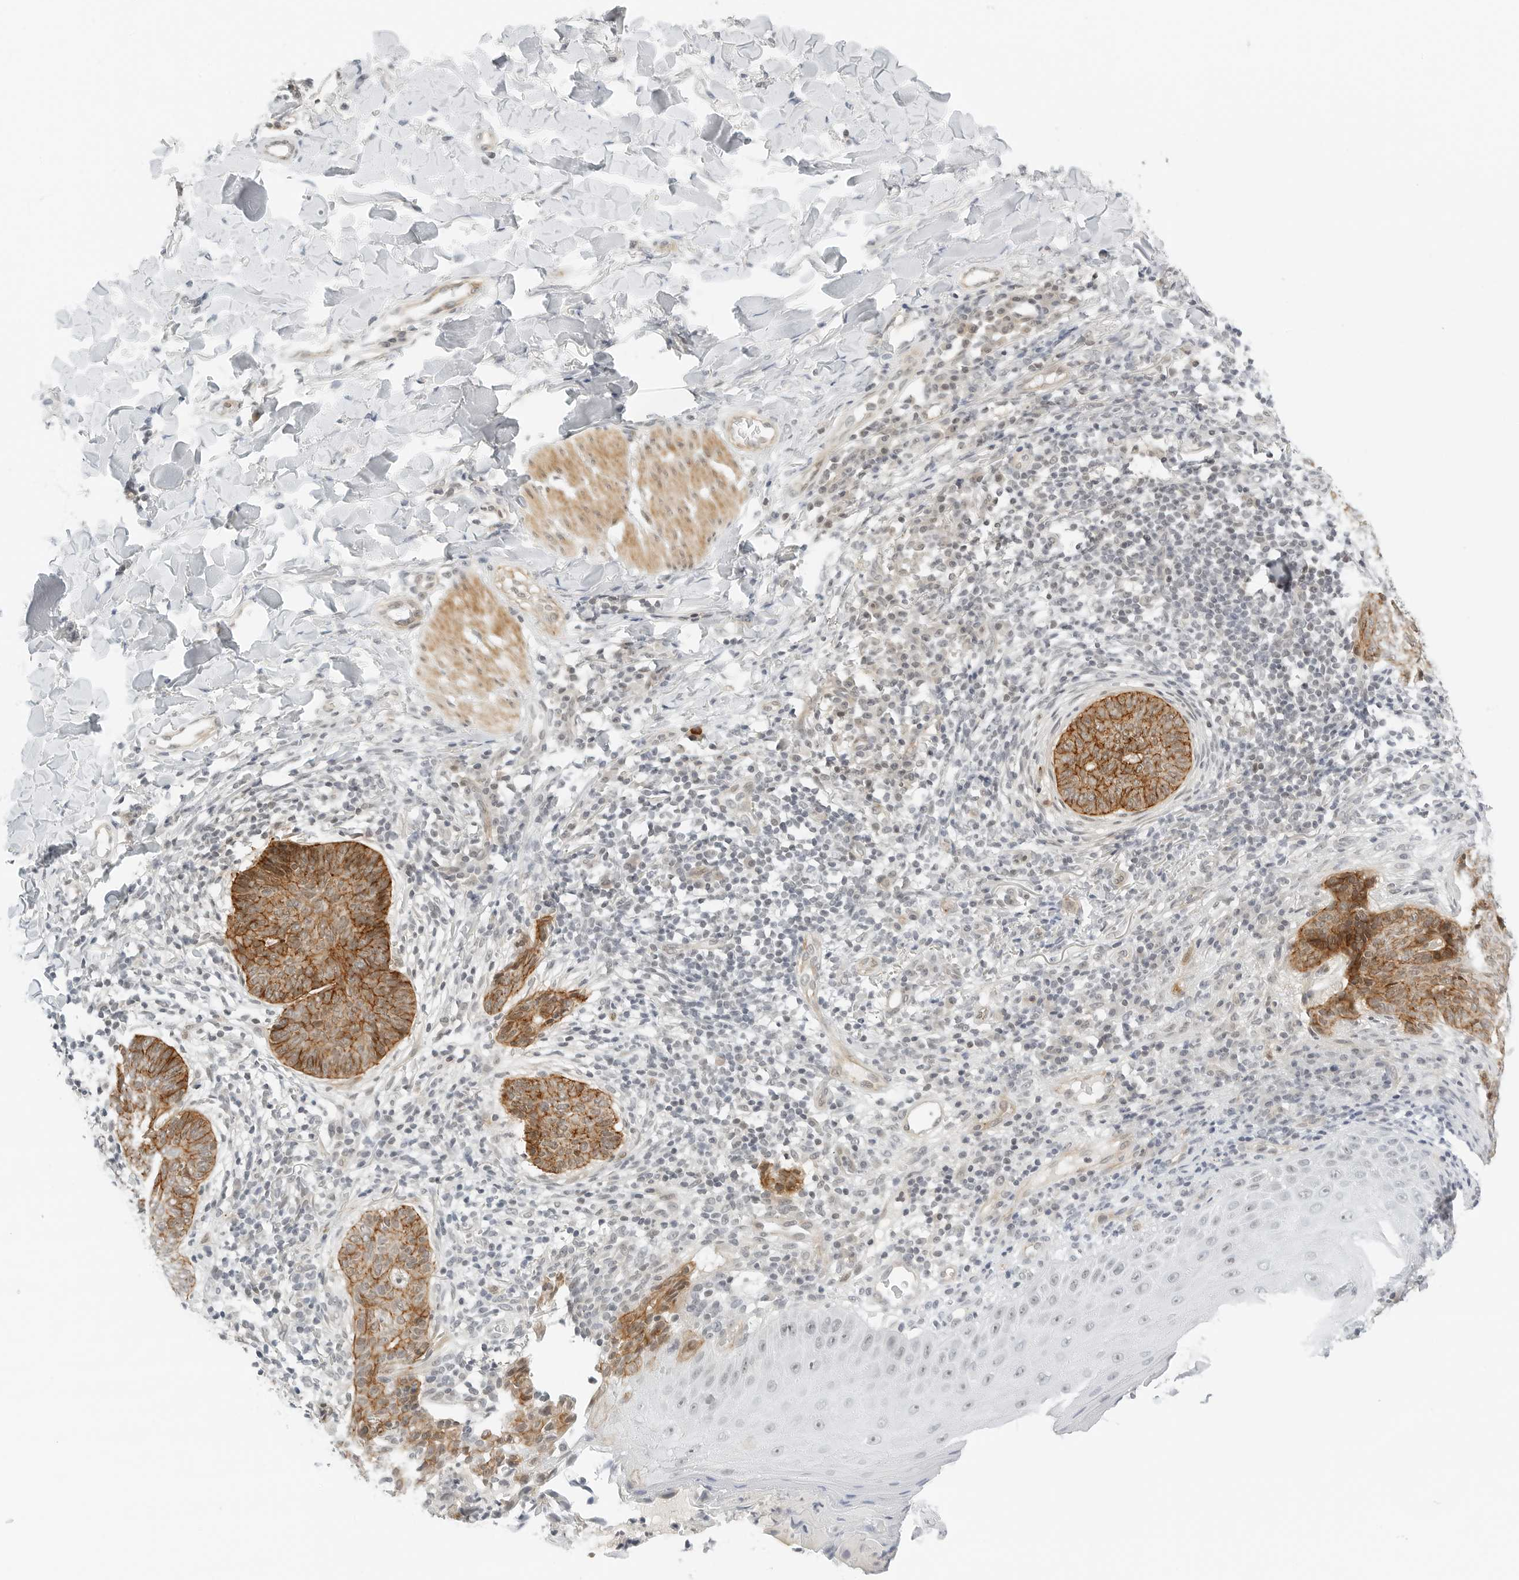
{"staining": {"intensity": "strong", "quantity": ">75%", "location": "cytoplasmic/membranous"}, "tissue": "skin cancer", "cell_type": "Tumor cells", "image_type": "cancer", "snomed": [{"axis": "morphology", "description": "Normal tissue, NOS"}, {"axis": "morphology", "description": "Basal cell carcinoma"}, {"axis": "topography", "description": "Skin"}], "caption": "Strong cytoplasmic/membranous protein expression is present in about >75% of tumor cells in skin cancer (basal cell carcinoma).", "gene": "NEO1", "patient": {"sex": "male", "age": 50}}